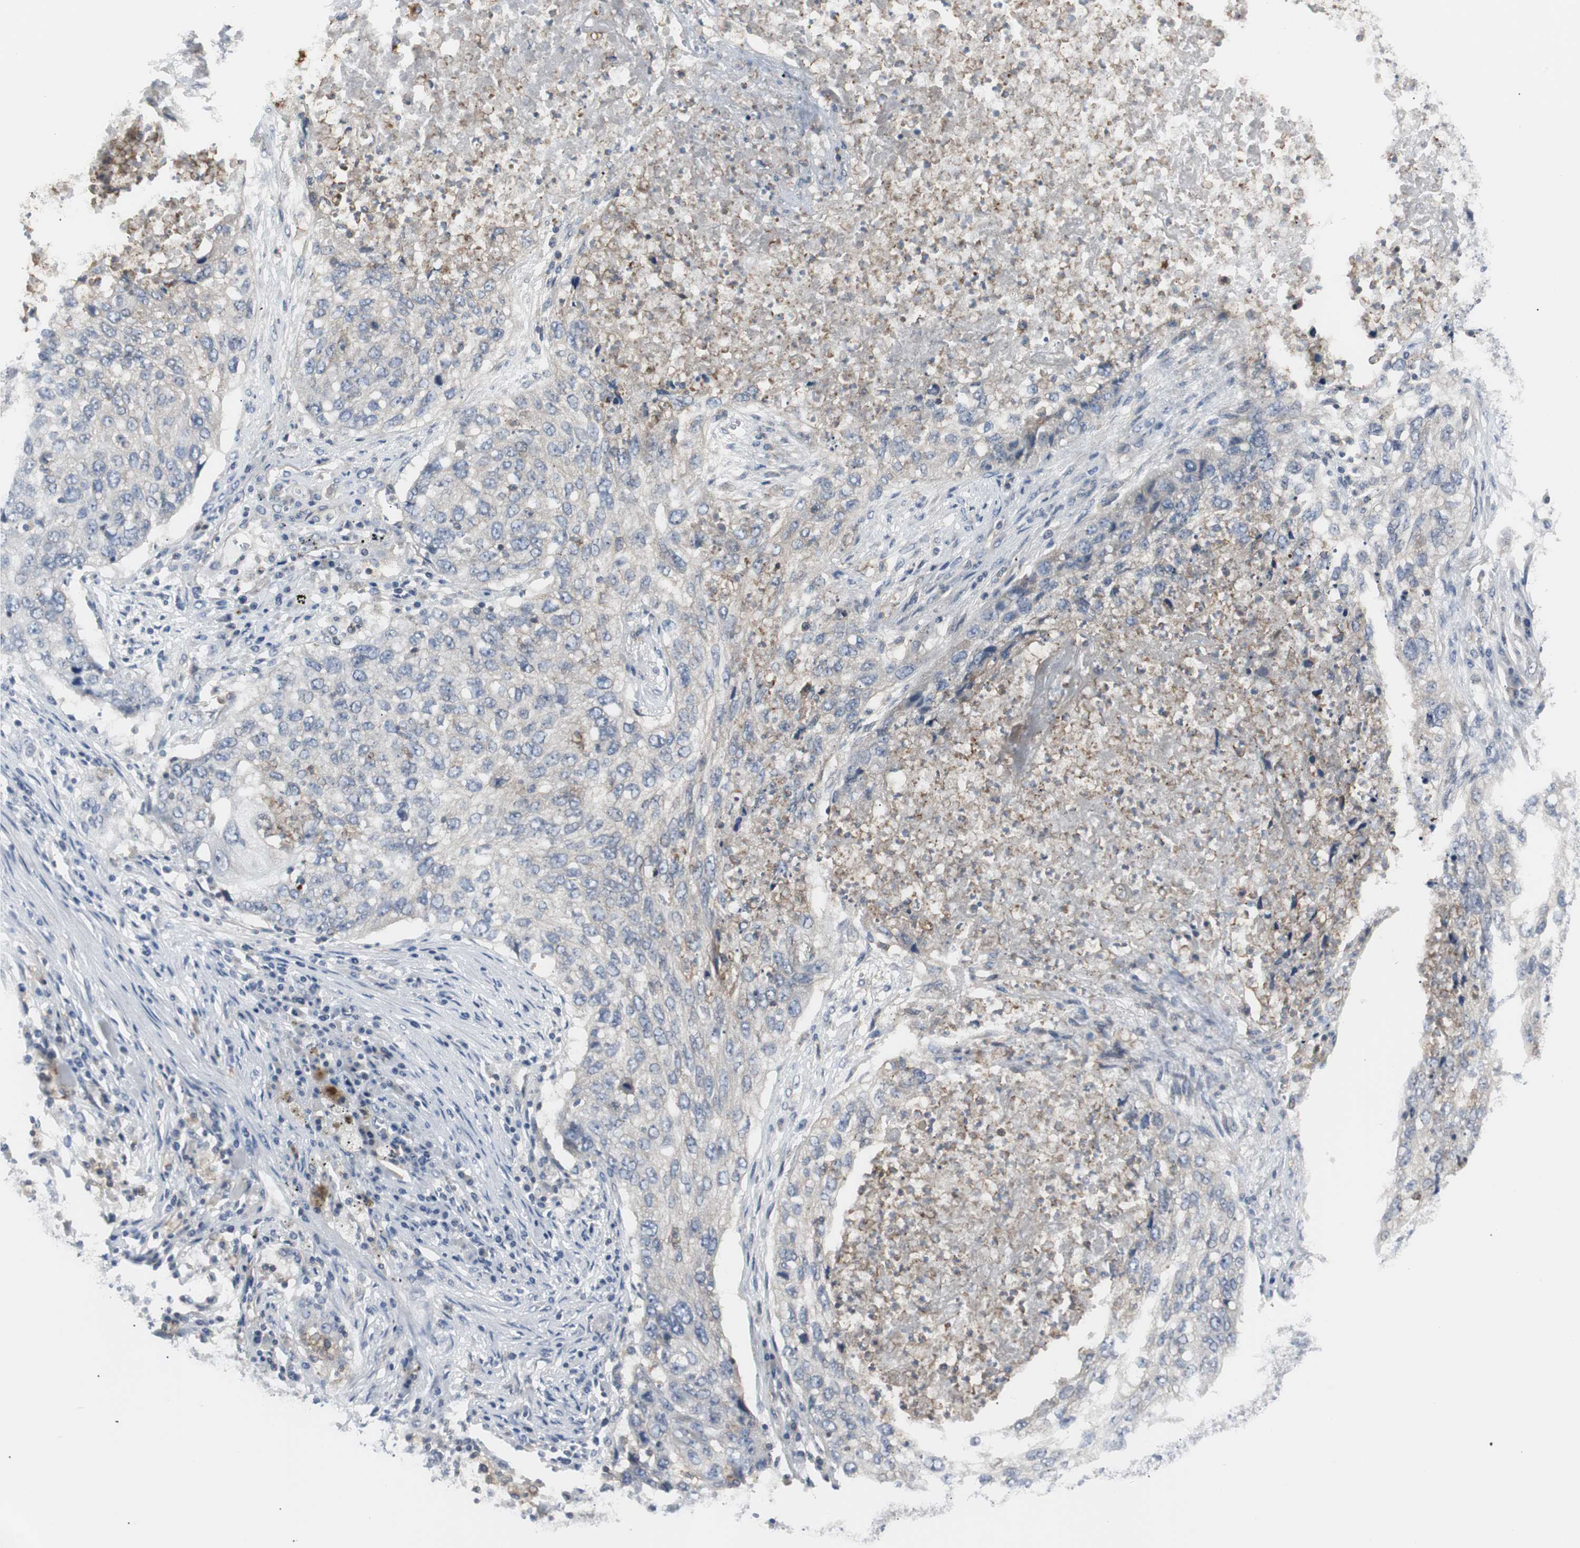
{"staining": {"intensity": "weak", "quantity": "<25%", "location": "cytoplasmic/membranous"}, "tissue": "lung cancer", "cell_type": "Tumor cells", "image_type": "cancer", "snomed": [{"axis": "morphology", "description": "Squamous cell carcinoma, NOS"}, {"axis": "topography", "description": "Lung"}], "caption": "Histopathology image shows no protein positivity in tumor cells of lung cancer tissue.", "gene": "RASA1", "patient": {"sex": "female", "age": 63}}